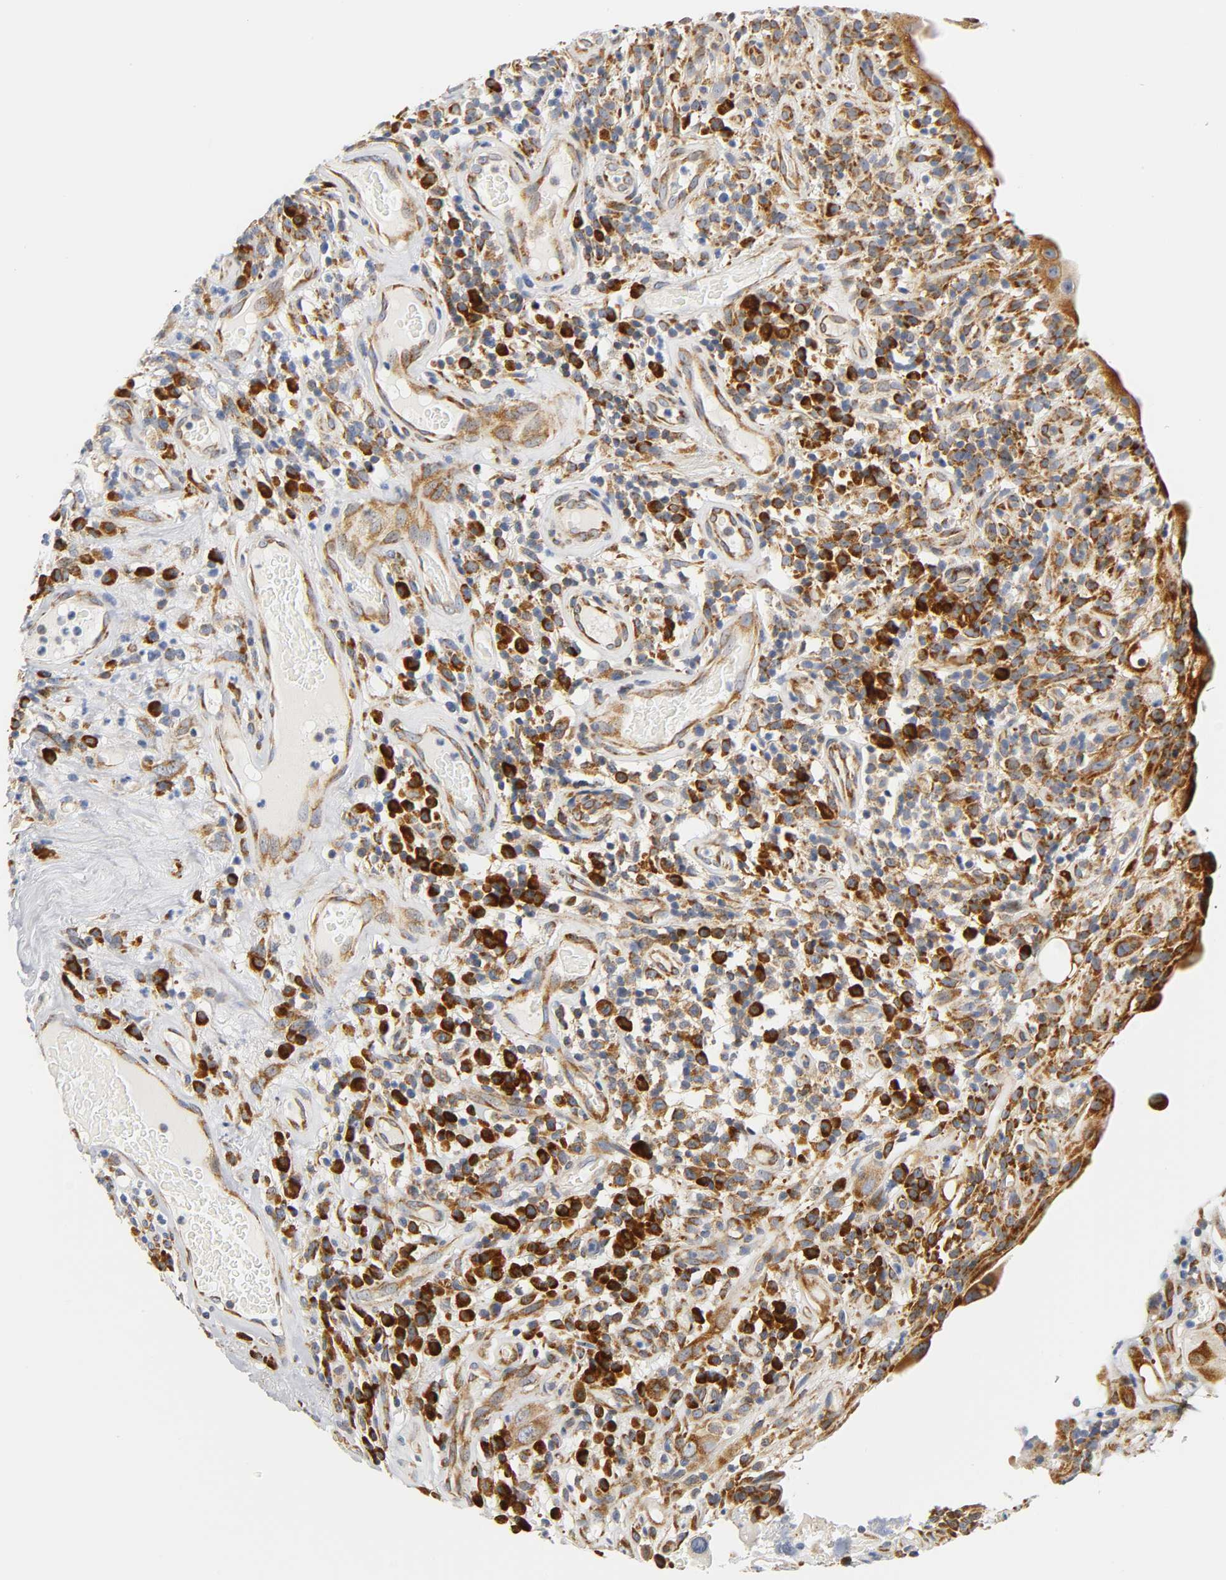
{"staining": {"intensity": "moderate", "quantity": ">75%", "location": "cytoplasmic/membranous"}, "tissue": "urothelial cancer", "cell_type": "Tumor cells", "image_type": "cancer", "snomed": [{"axis": "morphology", "description": "Urothelial carcinoma, High grade"}, {"axis": "topography", "description": "Urinary bladder"}], "caption": "There is medium levels of moderate cytoplasmic/membranous expression in tumor cells of high-grade urothelial carcinoma, as demonstrated by immunohistochemical staining (brown color).", "gene": "REL", "patient": {"sex": "female", "age": 64}}